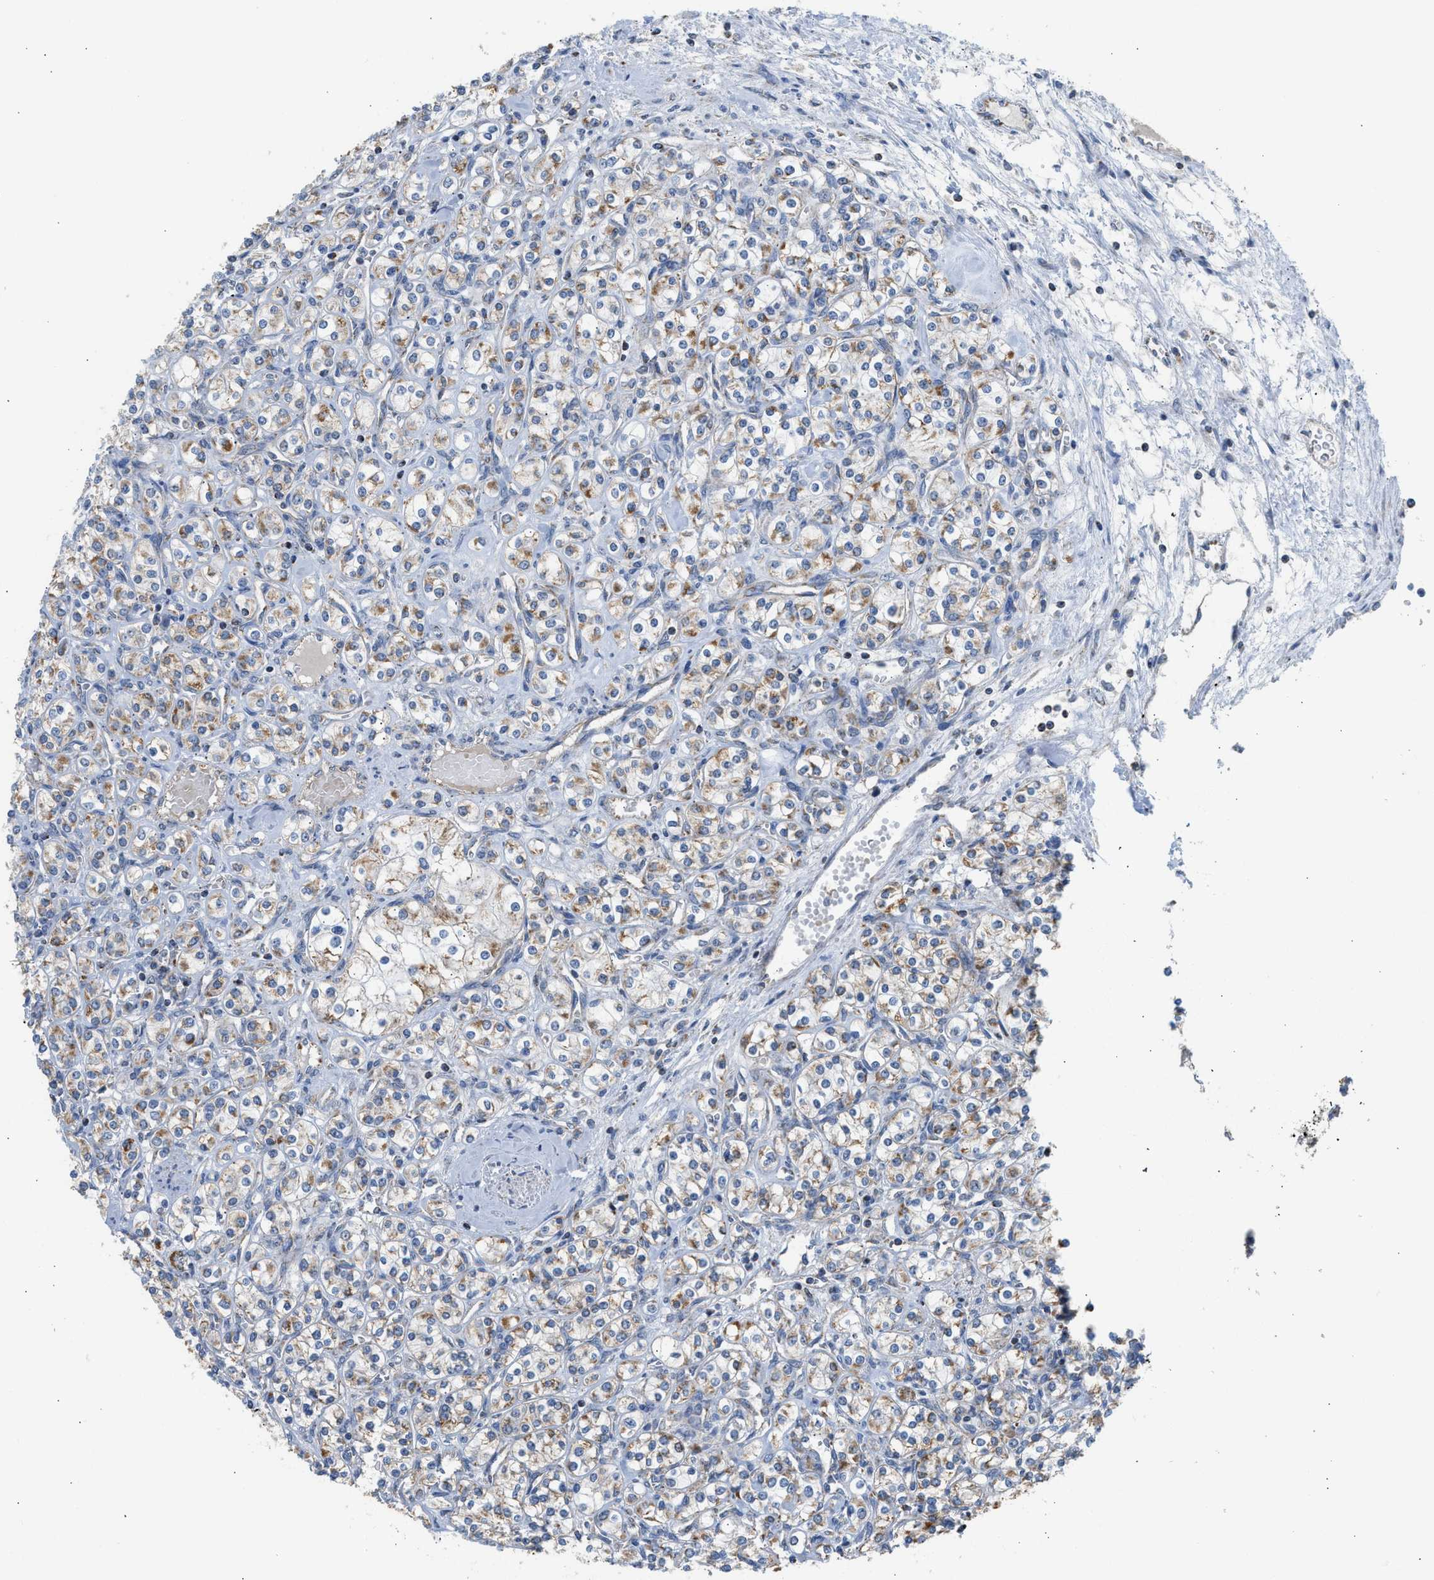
{"staining": {"intensity": "moderate", "quantity": "25%-75%", "location": "cytoplasmic/membranous"}, "tissue": "renal cancer", "cell_type": "Tumor cells", "image_type": "cancer", "snomed": [{"axis": "morphology", "description": "Adenocarcinoma, NOS"}, {"axis": "topography", "description": "Kidney"}], "caption": "IHC of renal adenocarcinoma reveals medium levels of moderate cytoplasmic/membranous expression in about 25%-75% of tumor cells.", "gene": "GOT2", "patient": {"sex": "male", "age": 77}}